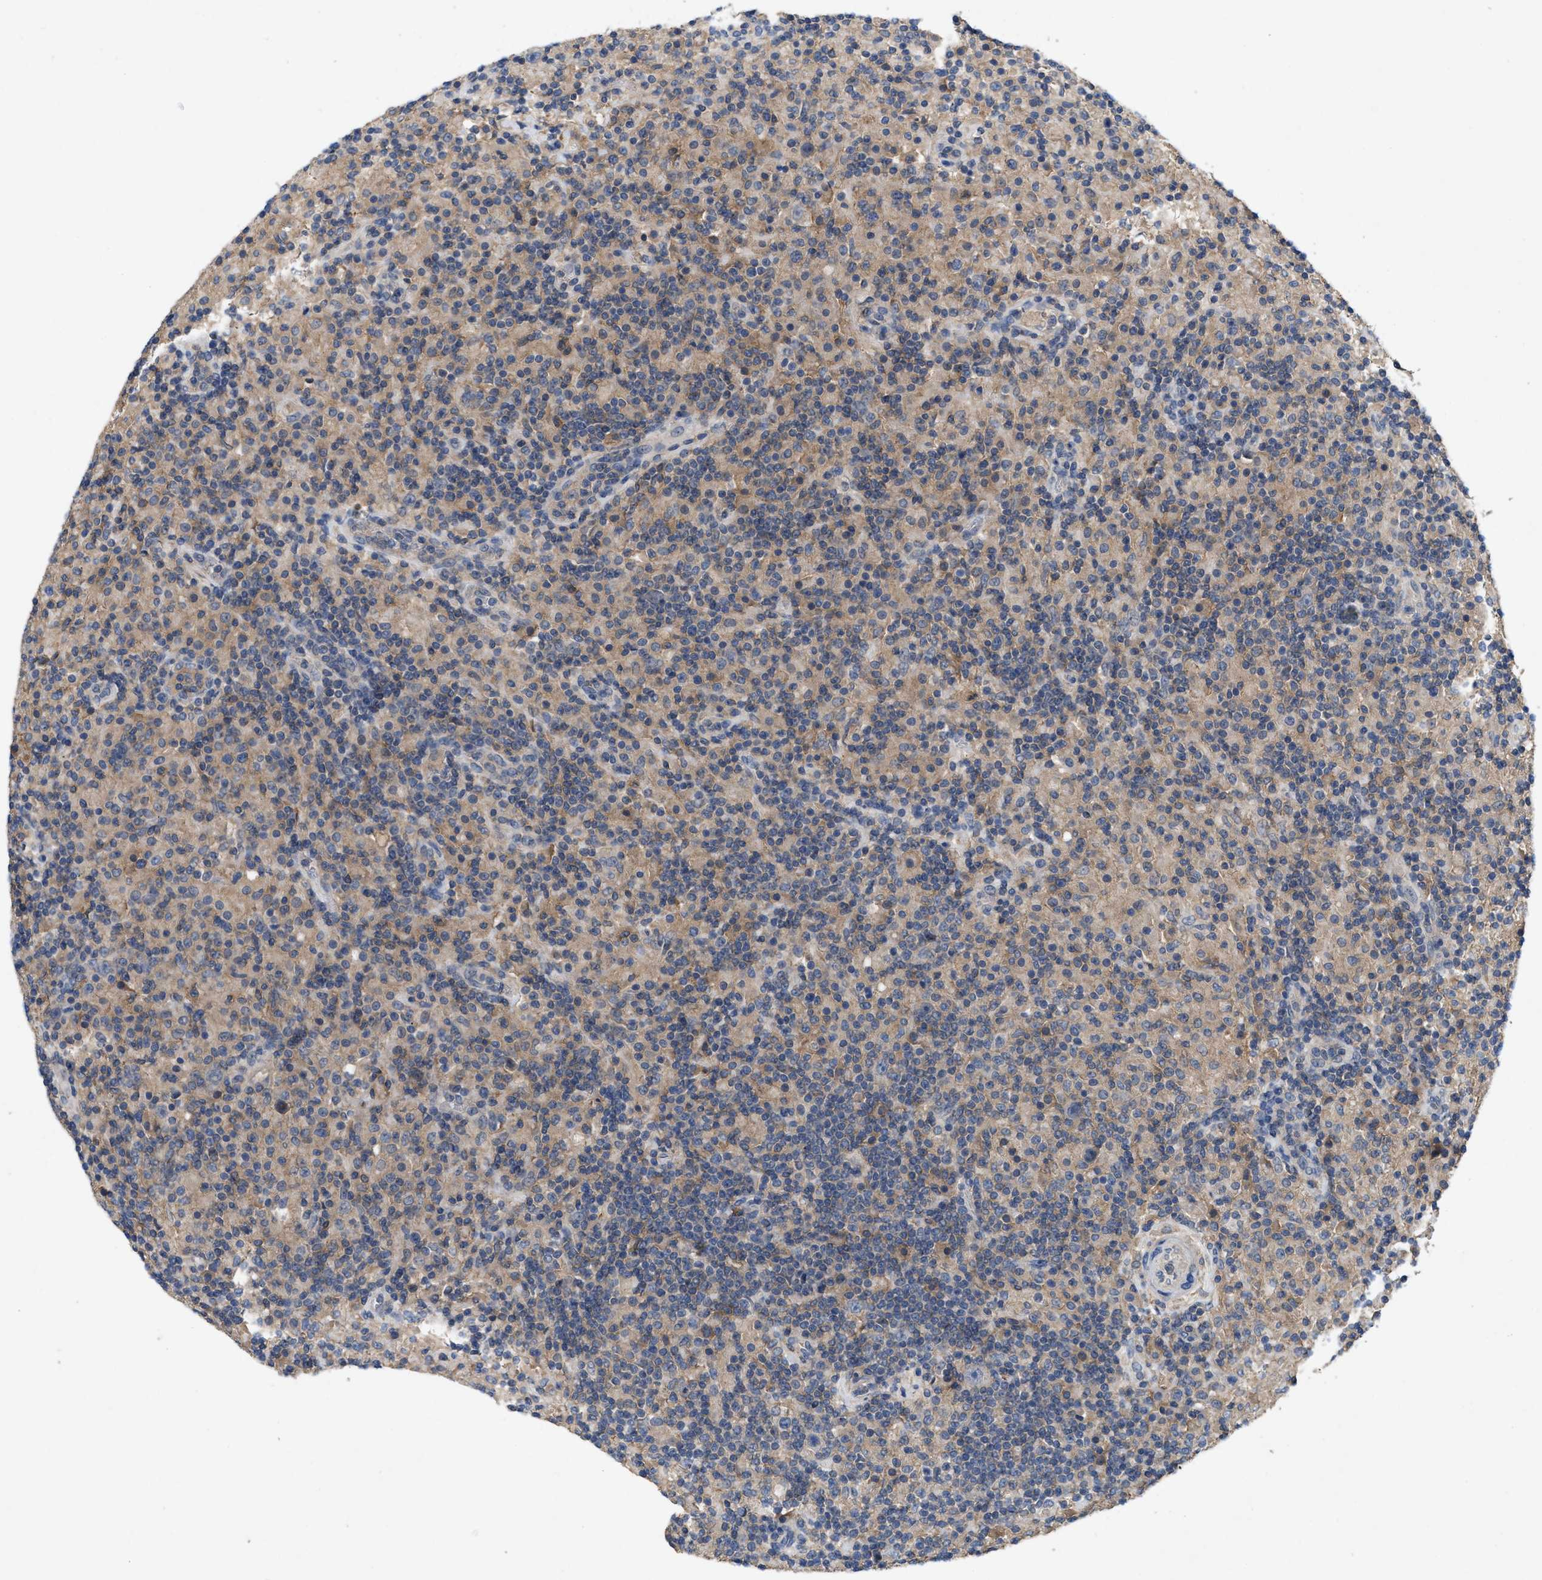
{"staining": {"intensity": "moderate", "quantity": "25%-75%", "location": "cytoplasmic/membranous"}, "tissue": "lymphoma", "cell_type": "Tumor cells", "image_type": "cancer", "snomed": [{"axis": "morphology", "description": "Hodgkin's disease, NOS"}, {"axis": "topography", "description": "Lymph node"}], "caption": "Hodgkin's disease stained with DAB (3,3'-diaminobenzidine) immunohistochemistry shows medium levels of moderate cytoplasmic/membranous staining in approximately 25%-75% of tumor cells.", "gene": "LPAR2", "patient": {"sex": "male", "age": 70}}